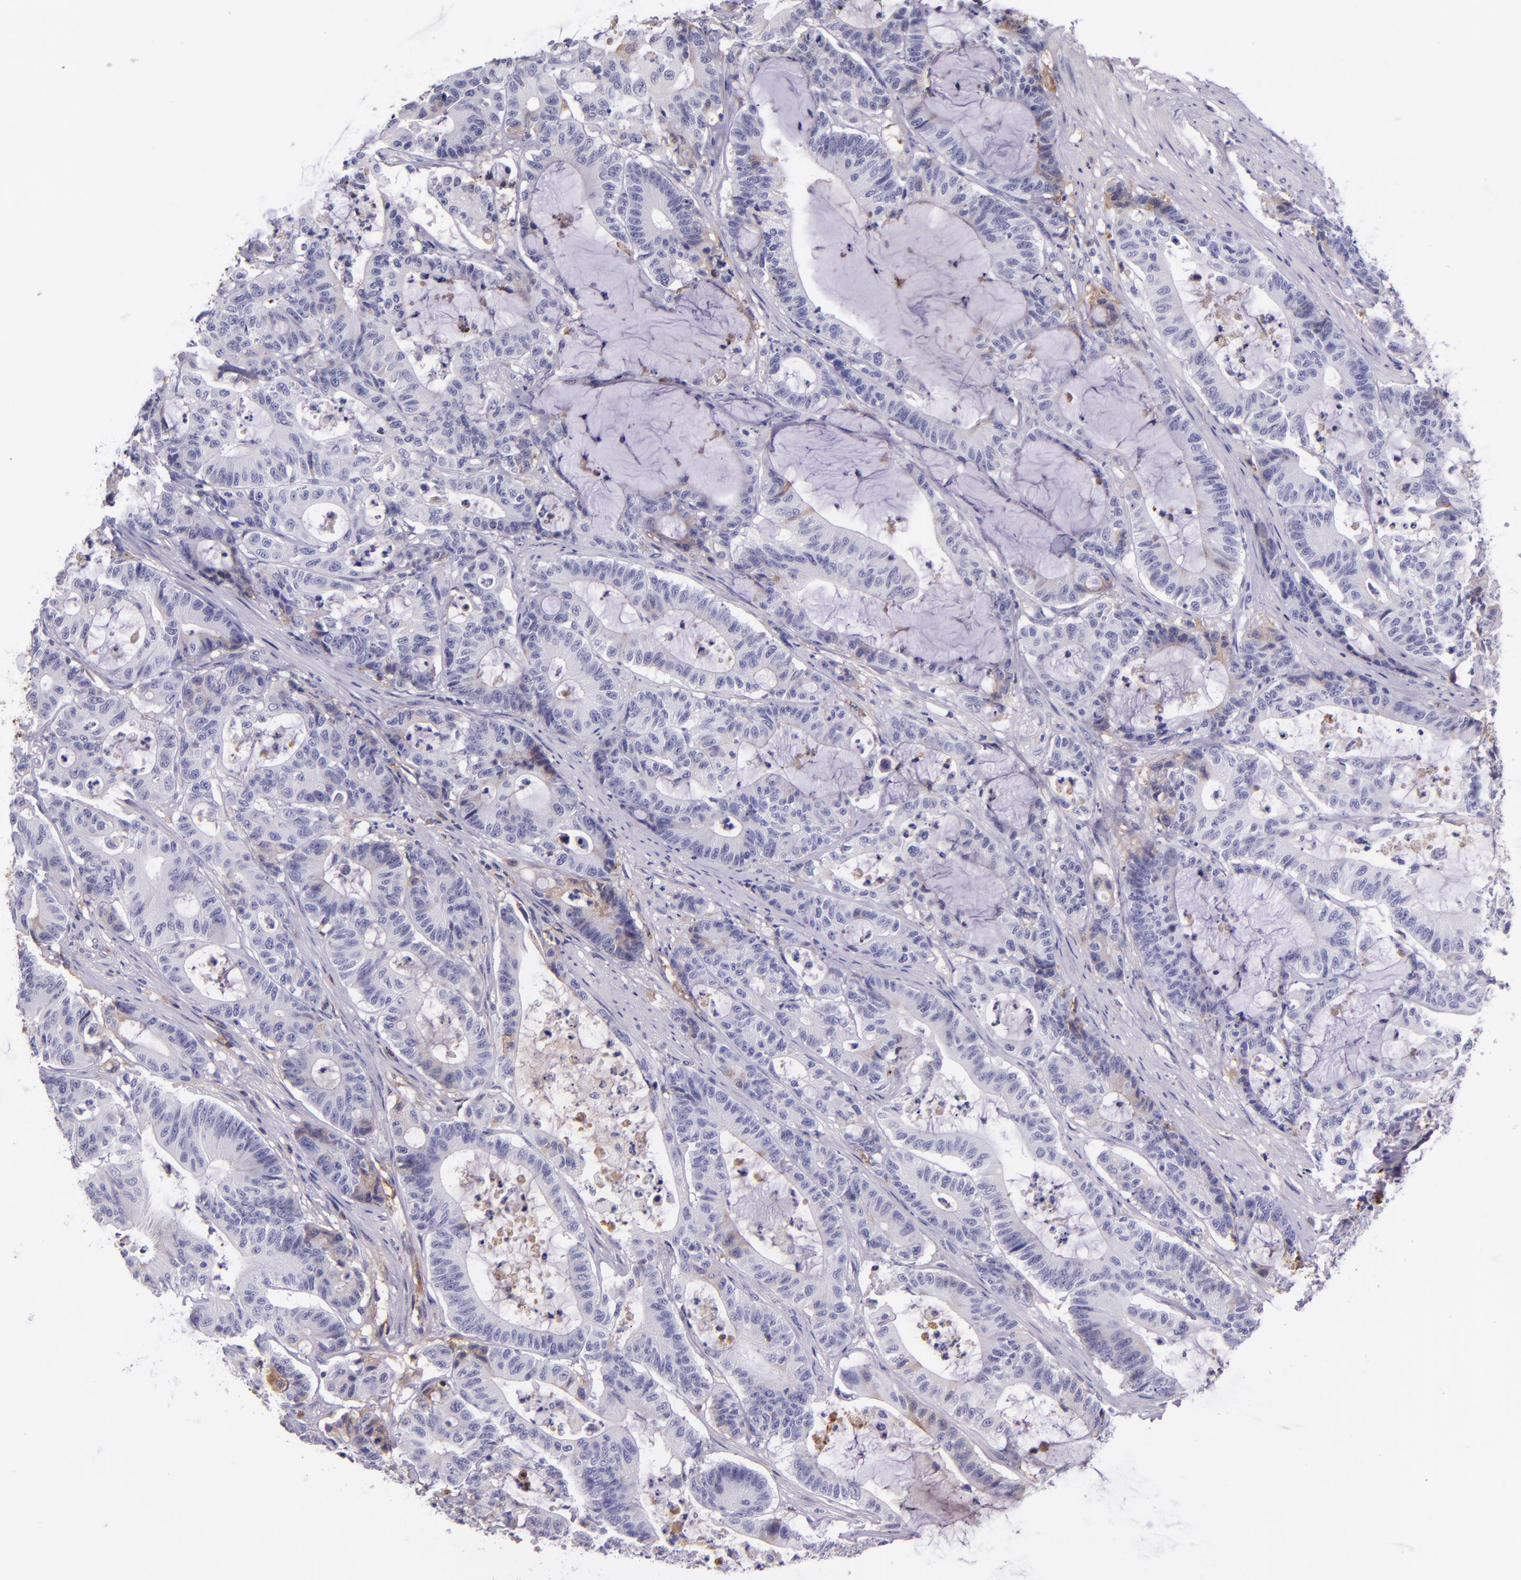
{"staining": {"intensity": "negative", "quantity": "none", "location": "none"}, "tissue": "colorectal cancer", "cell_type": "Tumor cells", "image_type": "cancer", "snomed": [{"axis": "morphology", "description": "Adenocarcinoma, NOS"}, {"axis": "topography", "description": "Colon"}], "caption": "Immunohistochemical staining of colorectal adenocarcinoma demonstrates no significant expression in tumor cells.", "gene": "KNG1", "patient": {"sex": "female", "age": 84}}